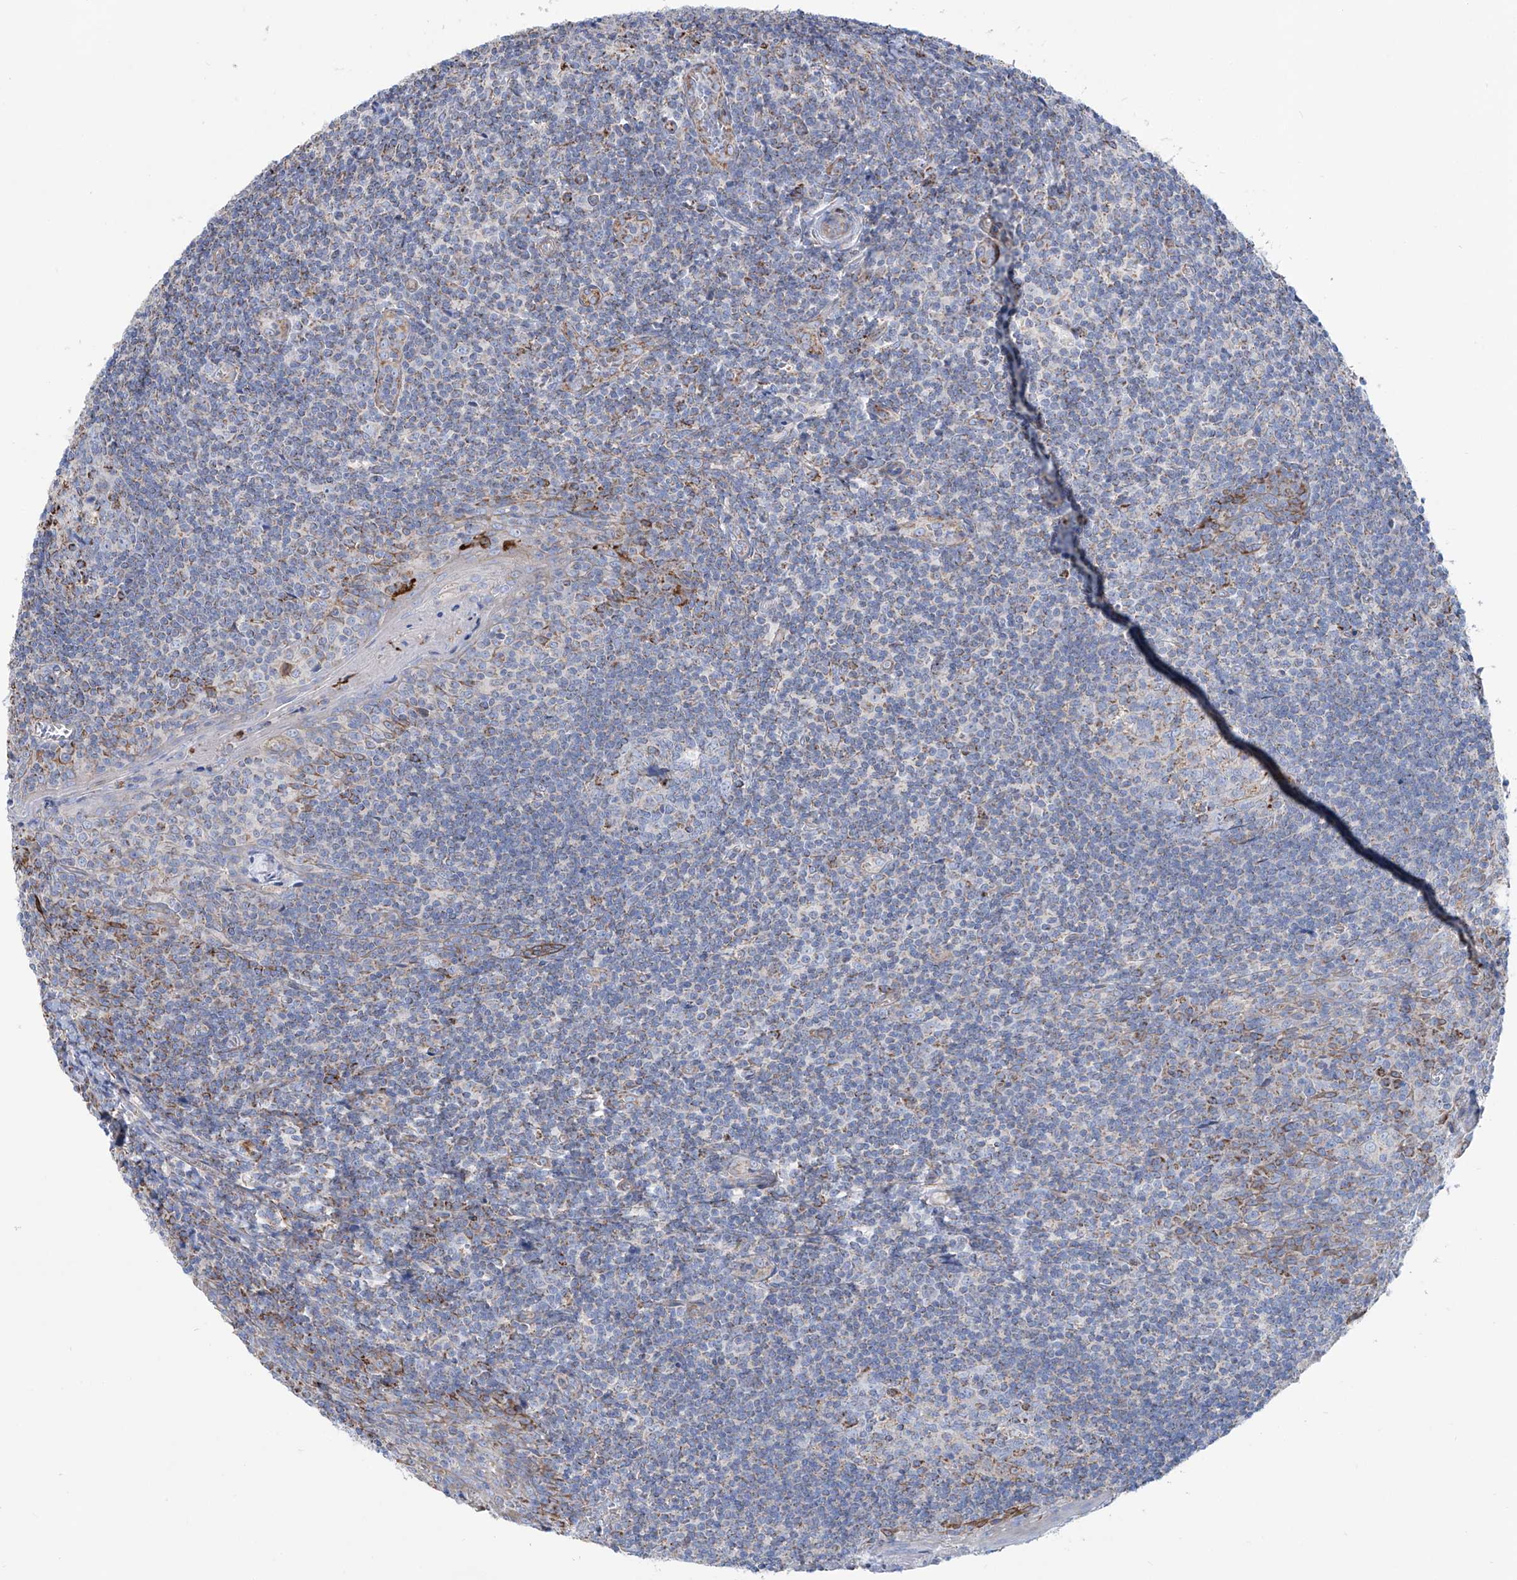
{"staining": {"intensity": "moderate", "quantity": "<25%", "location": "cytoplasmic/membranous"}, "tissue": "tonsil", "cell_type": "Germinal center cells", "image_type": "normal", "snomed": [{"axis": "morphology", "description": "Normal tissue, NOS"}, {"axis": "topography", "description": "Tonsil"}], "caption": "Germinal center cells reveal low levels of moderate cytoplasmic/membranous staining in about <25% of cells in normal human tonsil.", "gene": "ALDH6A1", "patient": {"sex": "male", "age": 27}}